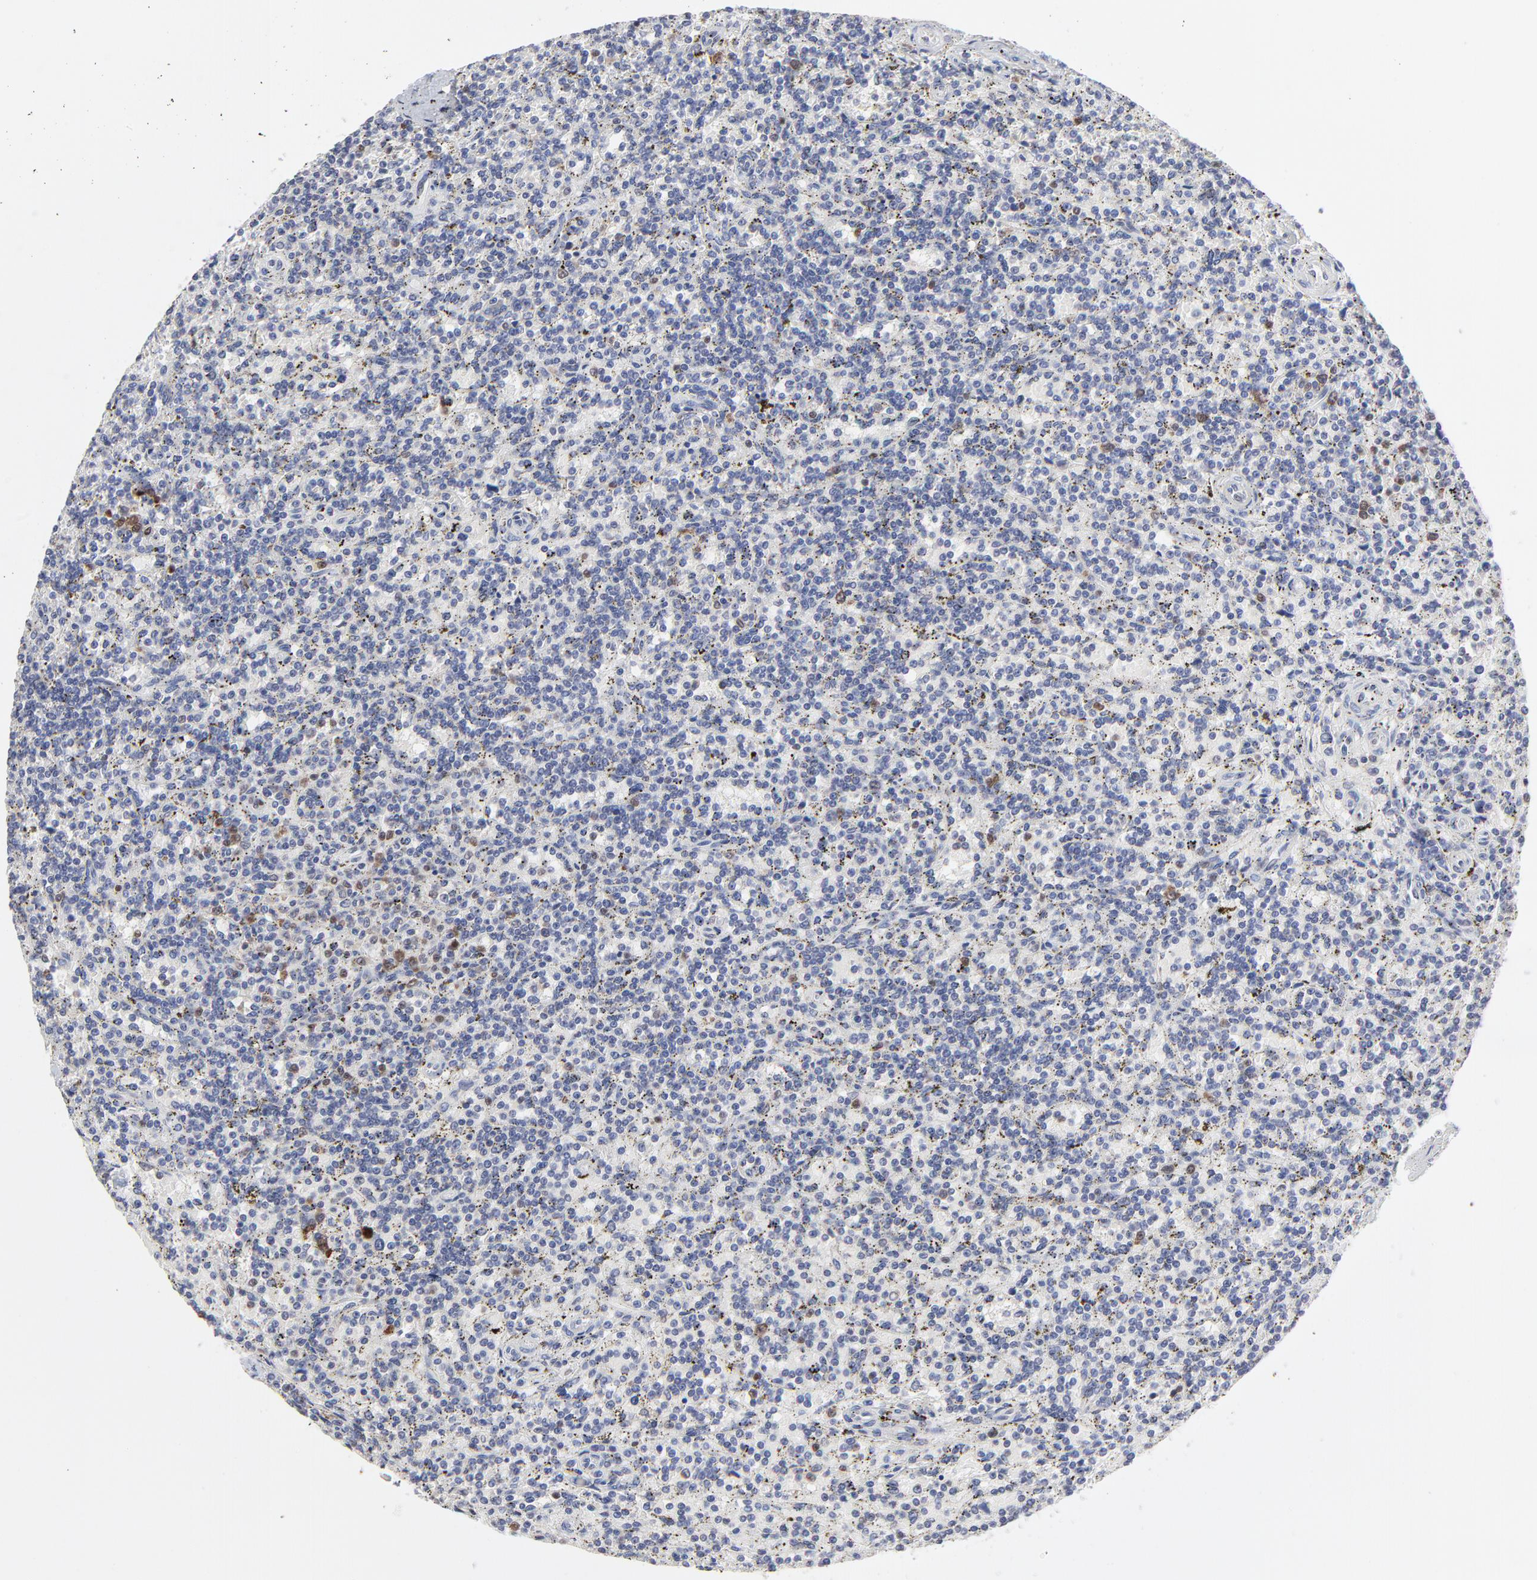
{"staining": {"intensity": "weak", "quantity": "<25%", "location": "cytoplasmic/membranous"}, "tissue": "lymphoma", "cell_type": "Tumor cells", "image_type": "cancer", "snomed": [{"axis": "morphology", "description": "Malignant lymphoma, non-Hodgkin's type, Low grade"}, {"axis": "topography", "description": "Small intestine"}], "caption": "An immunohistochemistry (IHC) photomicrograph of lymphoma is shown. There is no staining in tumor cells of lymphoma.", "gene": "NCAPH", "patient": {"sex": "female", "age": 59}}